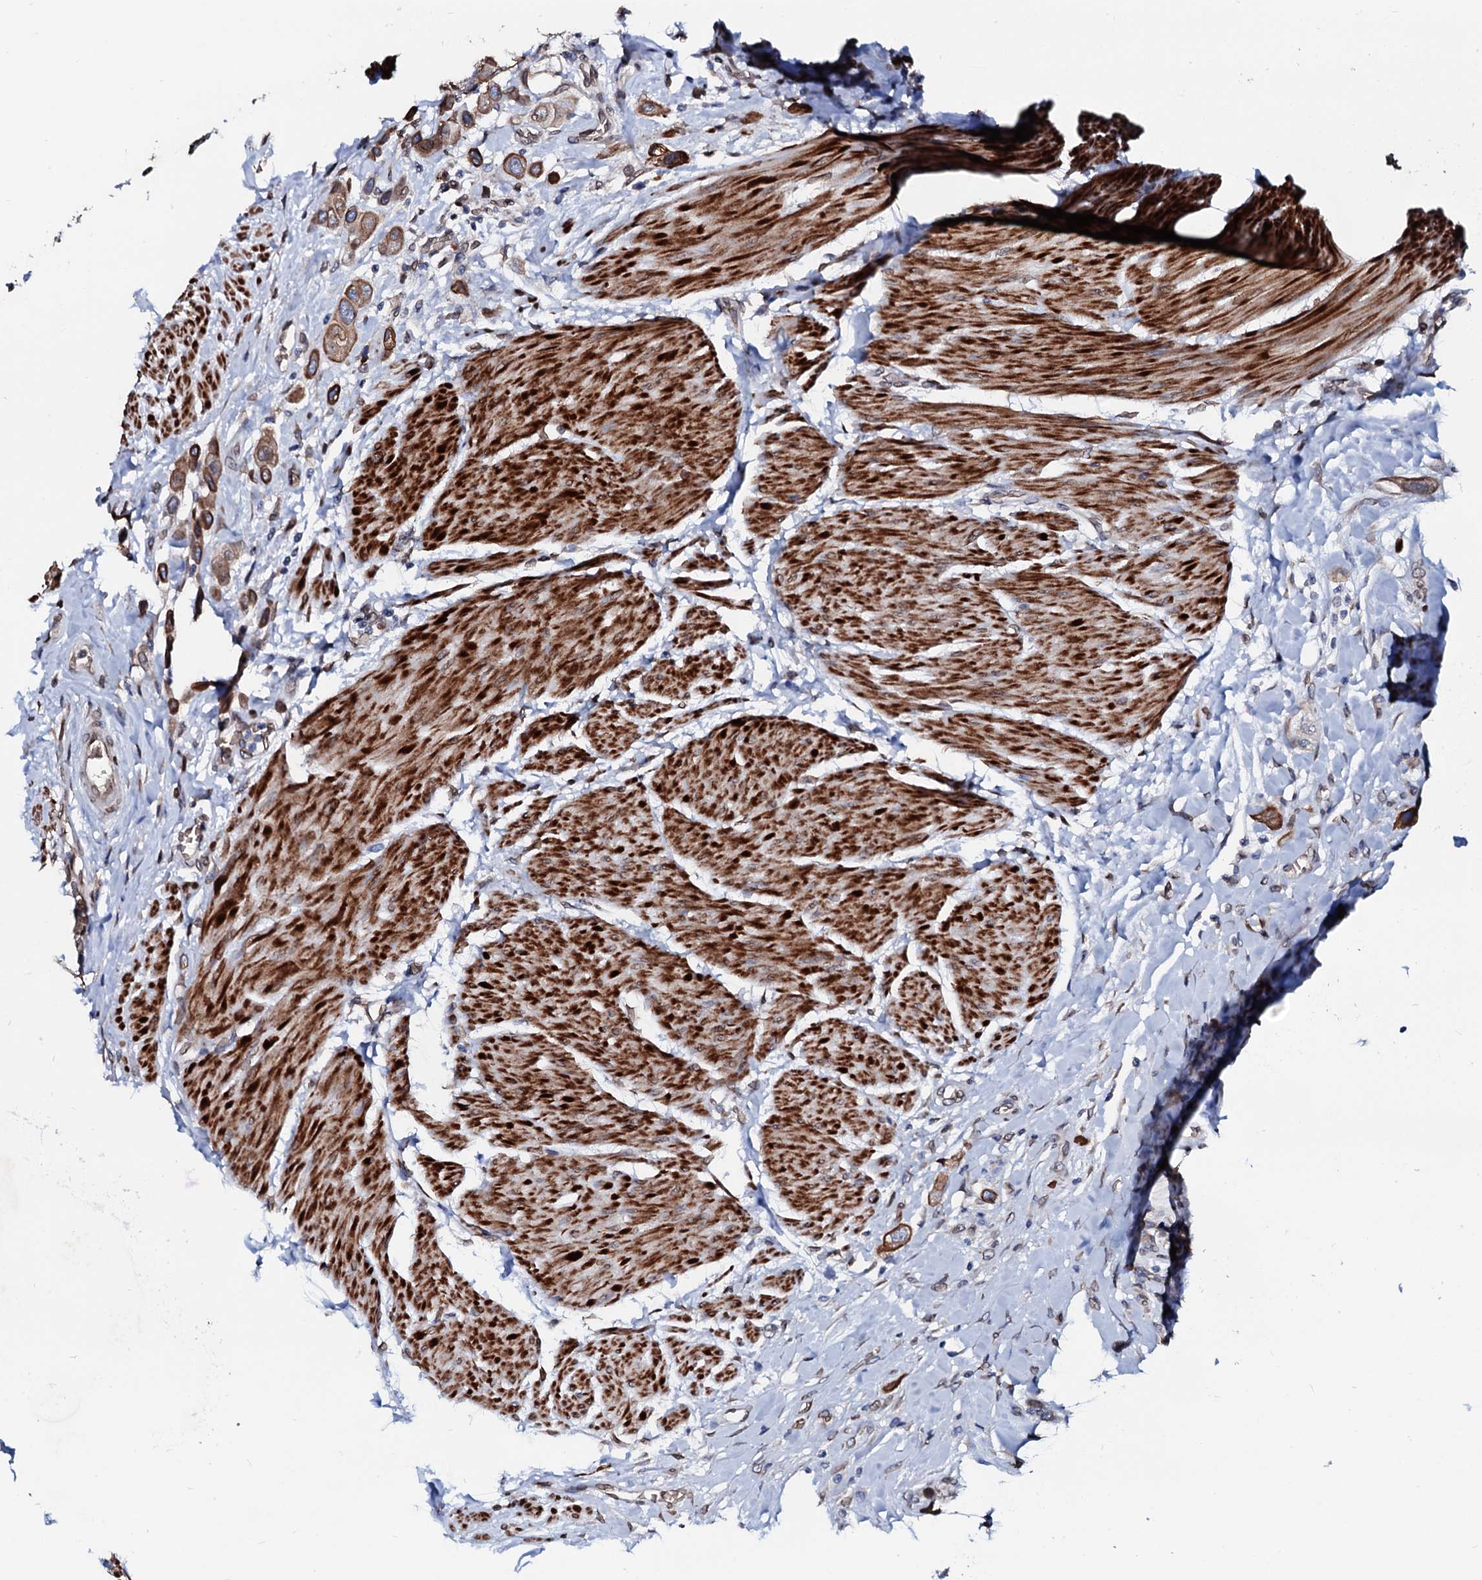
{"staining": {"intensity": "moderate", "quantity": ">75%", "location": "cytoplasmic/membranous"}, "tissue": "urothelial cancer", "cell_type": "Tumor cells", "image_type": "cancer", "snomed": [{"axis": "morphology", "description": "Urothelial carcinoma, High grade"}, {"axis": "topography", "description": "Urinary bladder"}], "caption": "Immunohistochemistry (DAB) staining of human urothelial carcinoma (high-grade) shows moderate cytoplasmic/membranous protein positivity in about >75% of tumor cells.", "gene": "NRP2", "patient": {"sex": "male", "age": 50}}